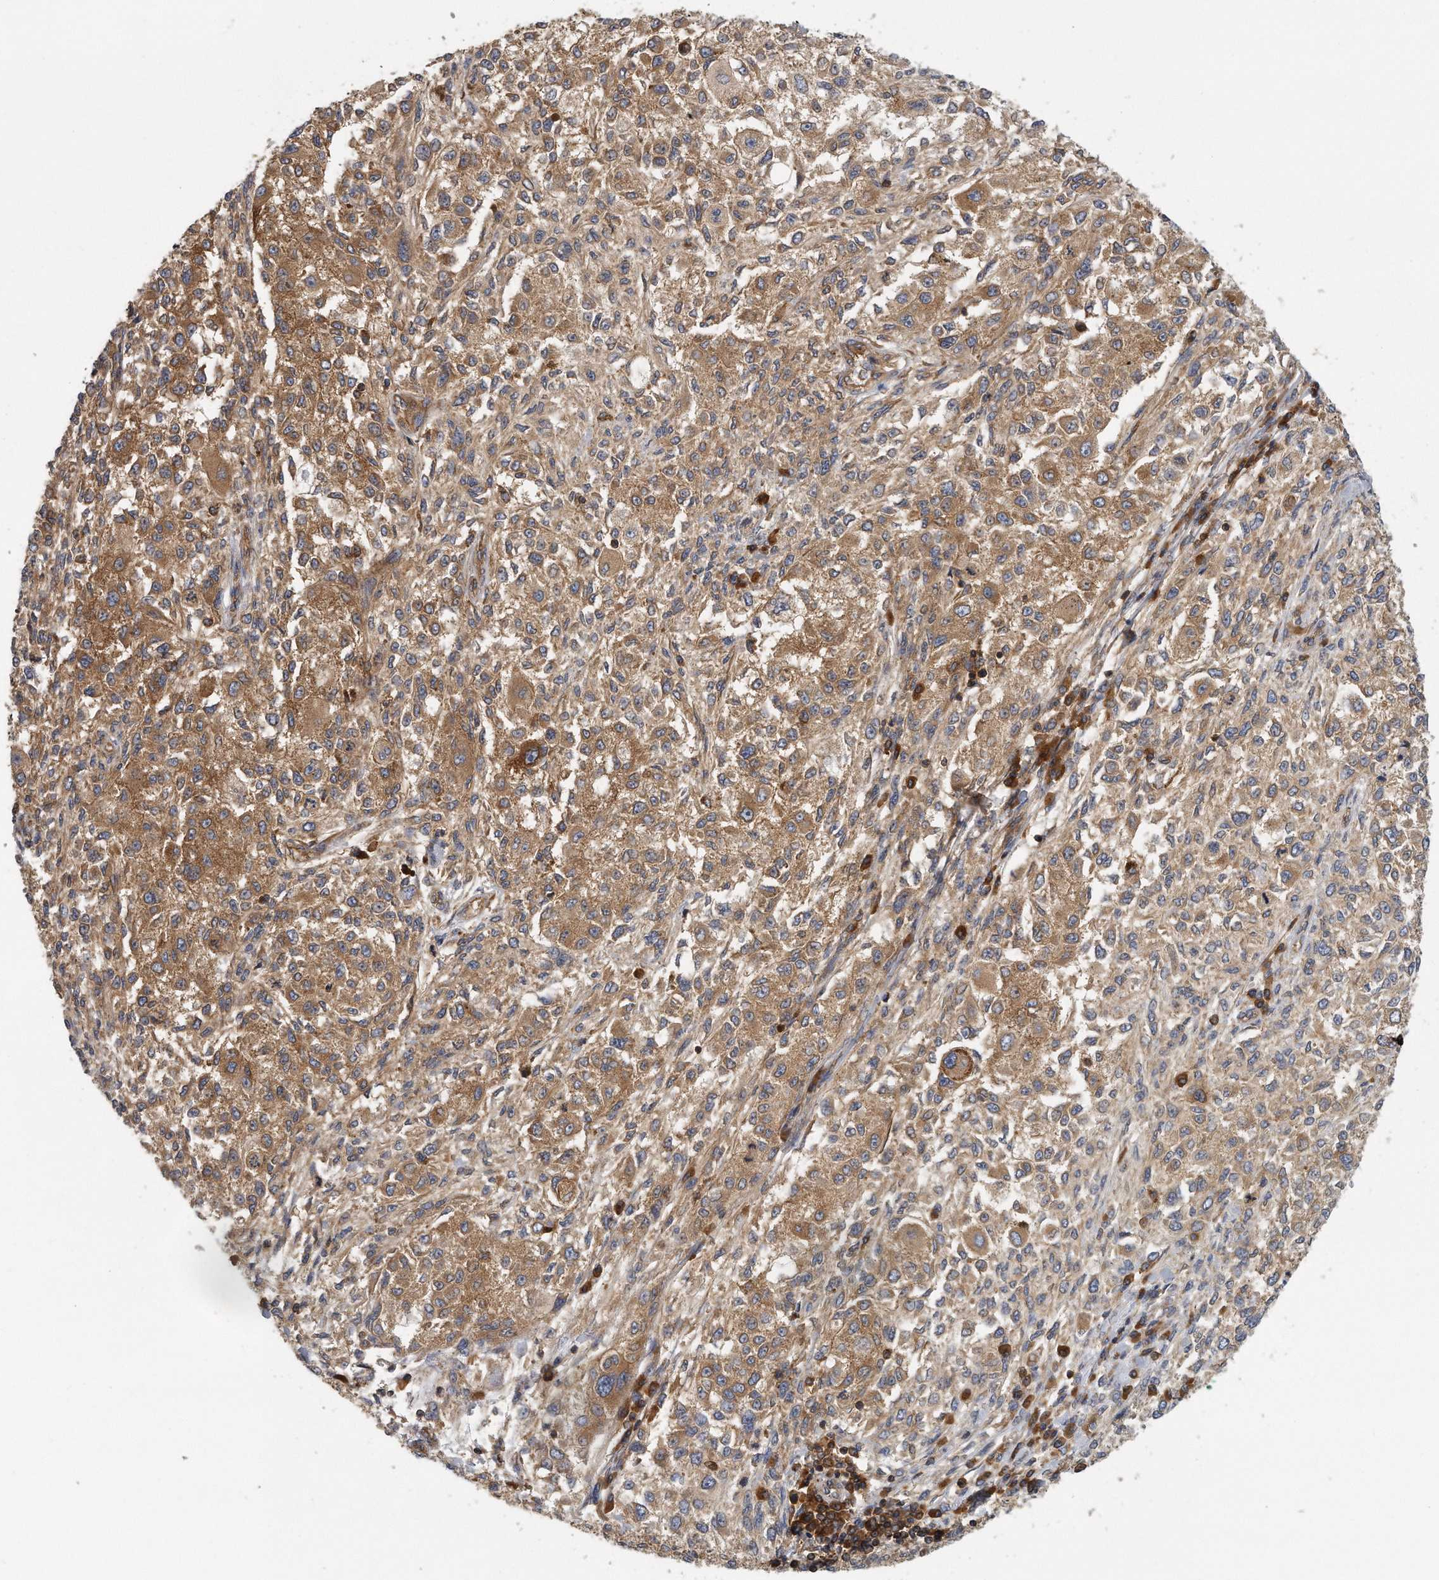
{"staining": {"intensity": "moderate", "quantity": ">75%", "location": "cytoplasmic/membranous"}, "tissue": "melanoma", "cell_type": "Tumor cells", "image_type": "cancer", "snomed": [{"axis": "morphology", "description": "Necrosis, NOS"}, {"axis": "morphology", "description": "Malignant melanoma, NOS"}, {"axis": "topography", "description": "Skin"}], "caption": "Protein expression analysis of human melanoma reveals moderate cytoplasmic/membranous expression in approximately >75% of tumor cells.", "gene": "EIF3I", "patient": {"sex": "female", "age": 87}}